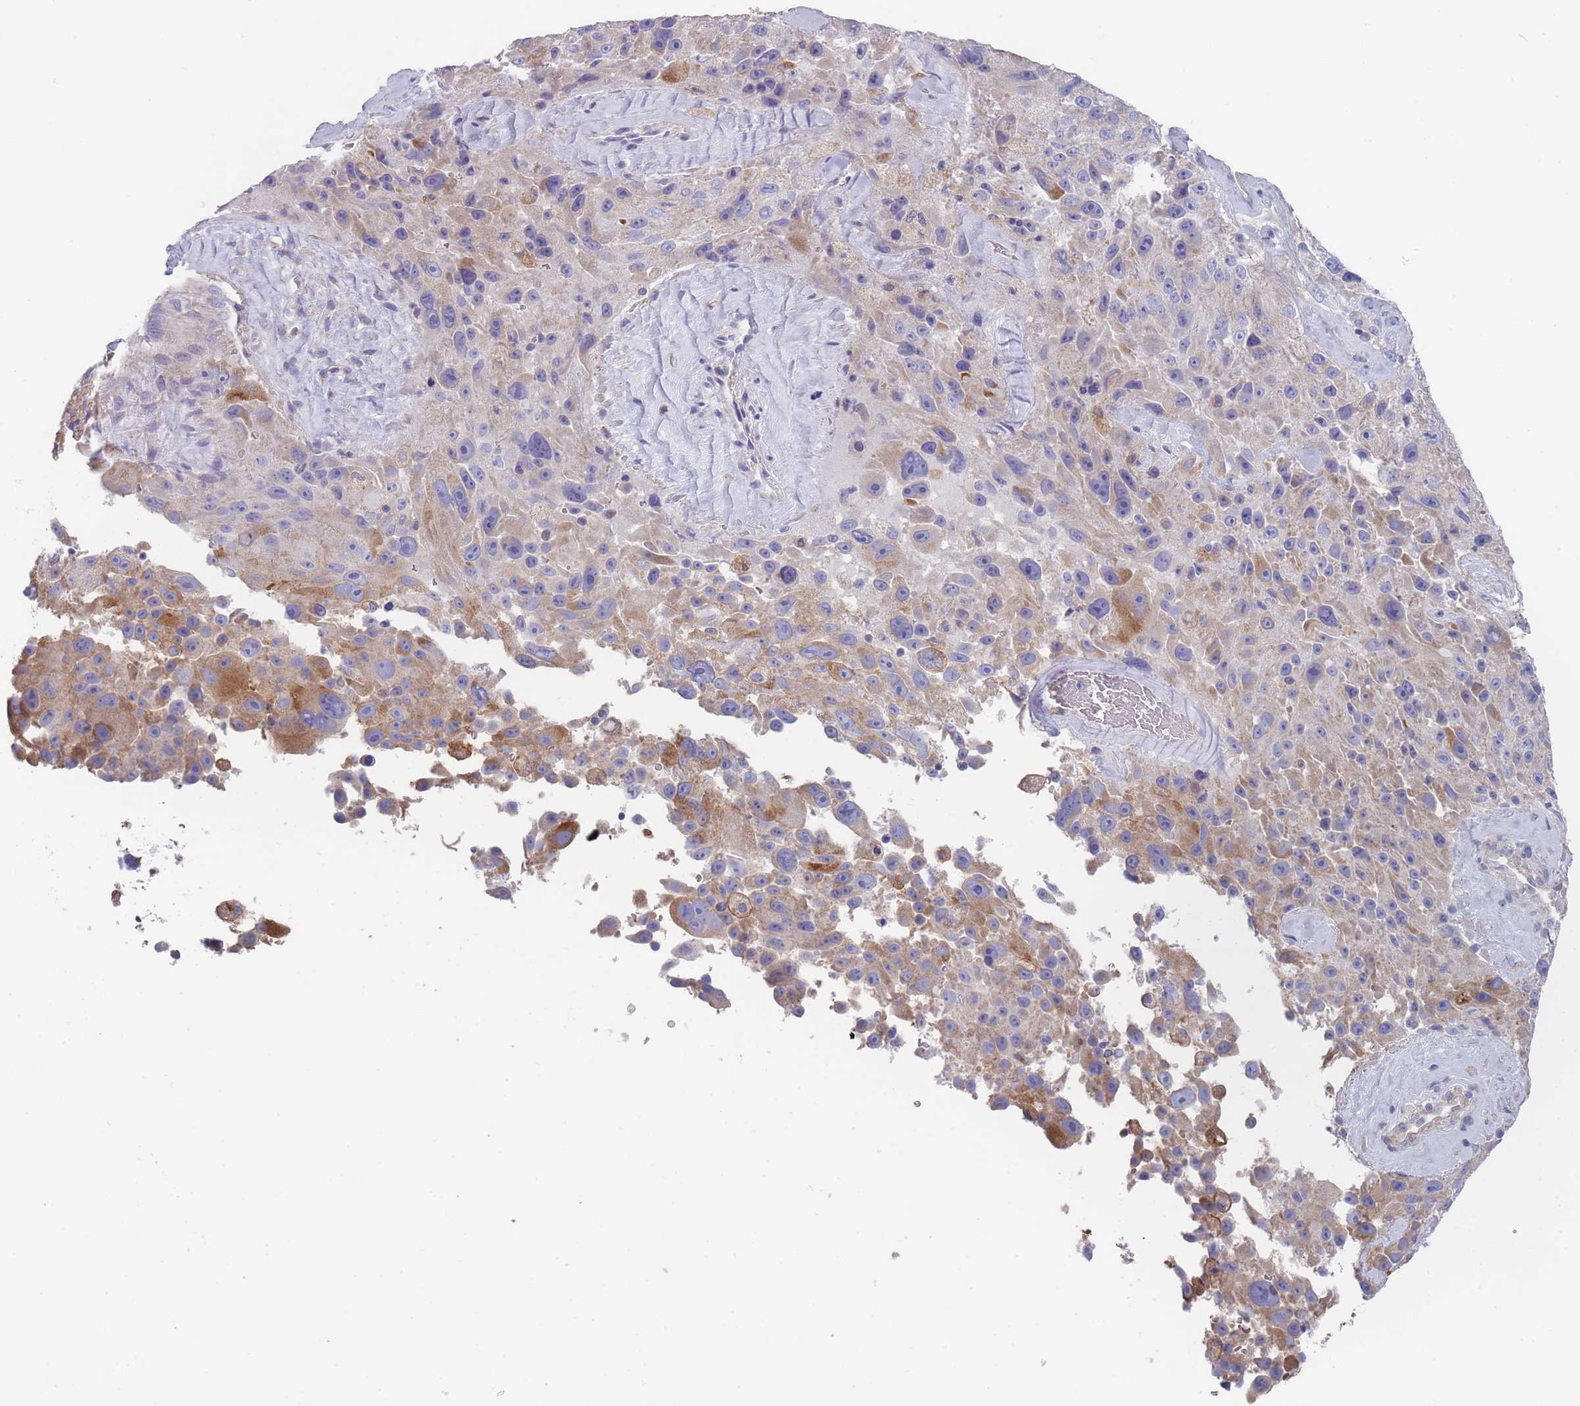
{"staining": {"intensity": "moderate", "quantity": "<25%", "location": "cytoplasmic/membranous"}, "tissue": "melanoma", "cell_type": "Tumor cells", "image_type": "cancer", "snomed": [{"axis": "morphology", "description": "Malignant melanoma, Metastatic site"}, {"axis": "topography", "description": "Lymph node"}], "caption": "Malignant melanoma (metastatic site) stained with DAB immunohistochemistry (IHC) exhibits low levels of moderate cytoplasmic/membranous expression in about <25% of tumor cells.", "gene": "SCCPDH", "patient": {"sex": "male", "age": 62}}